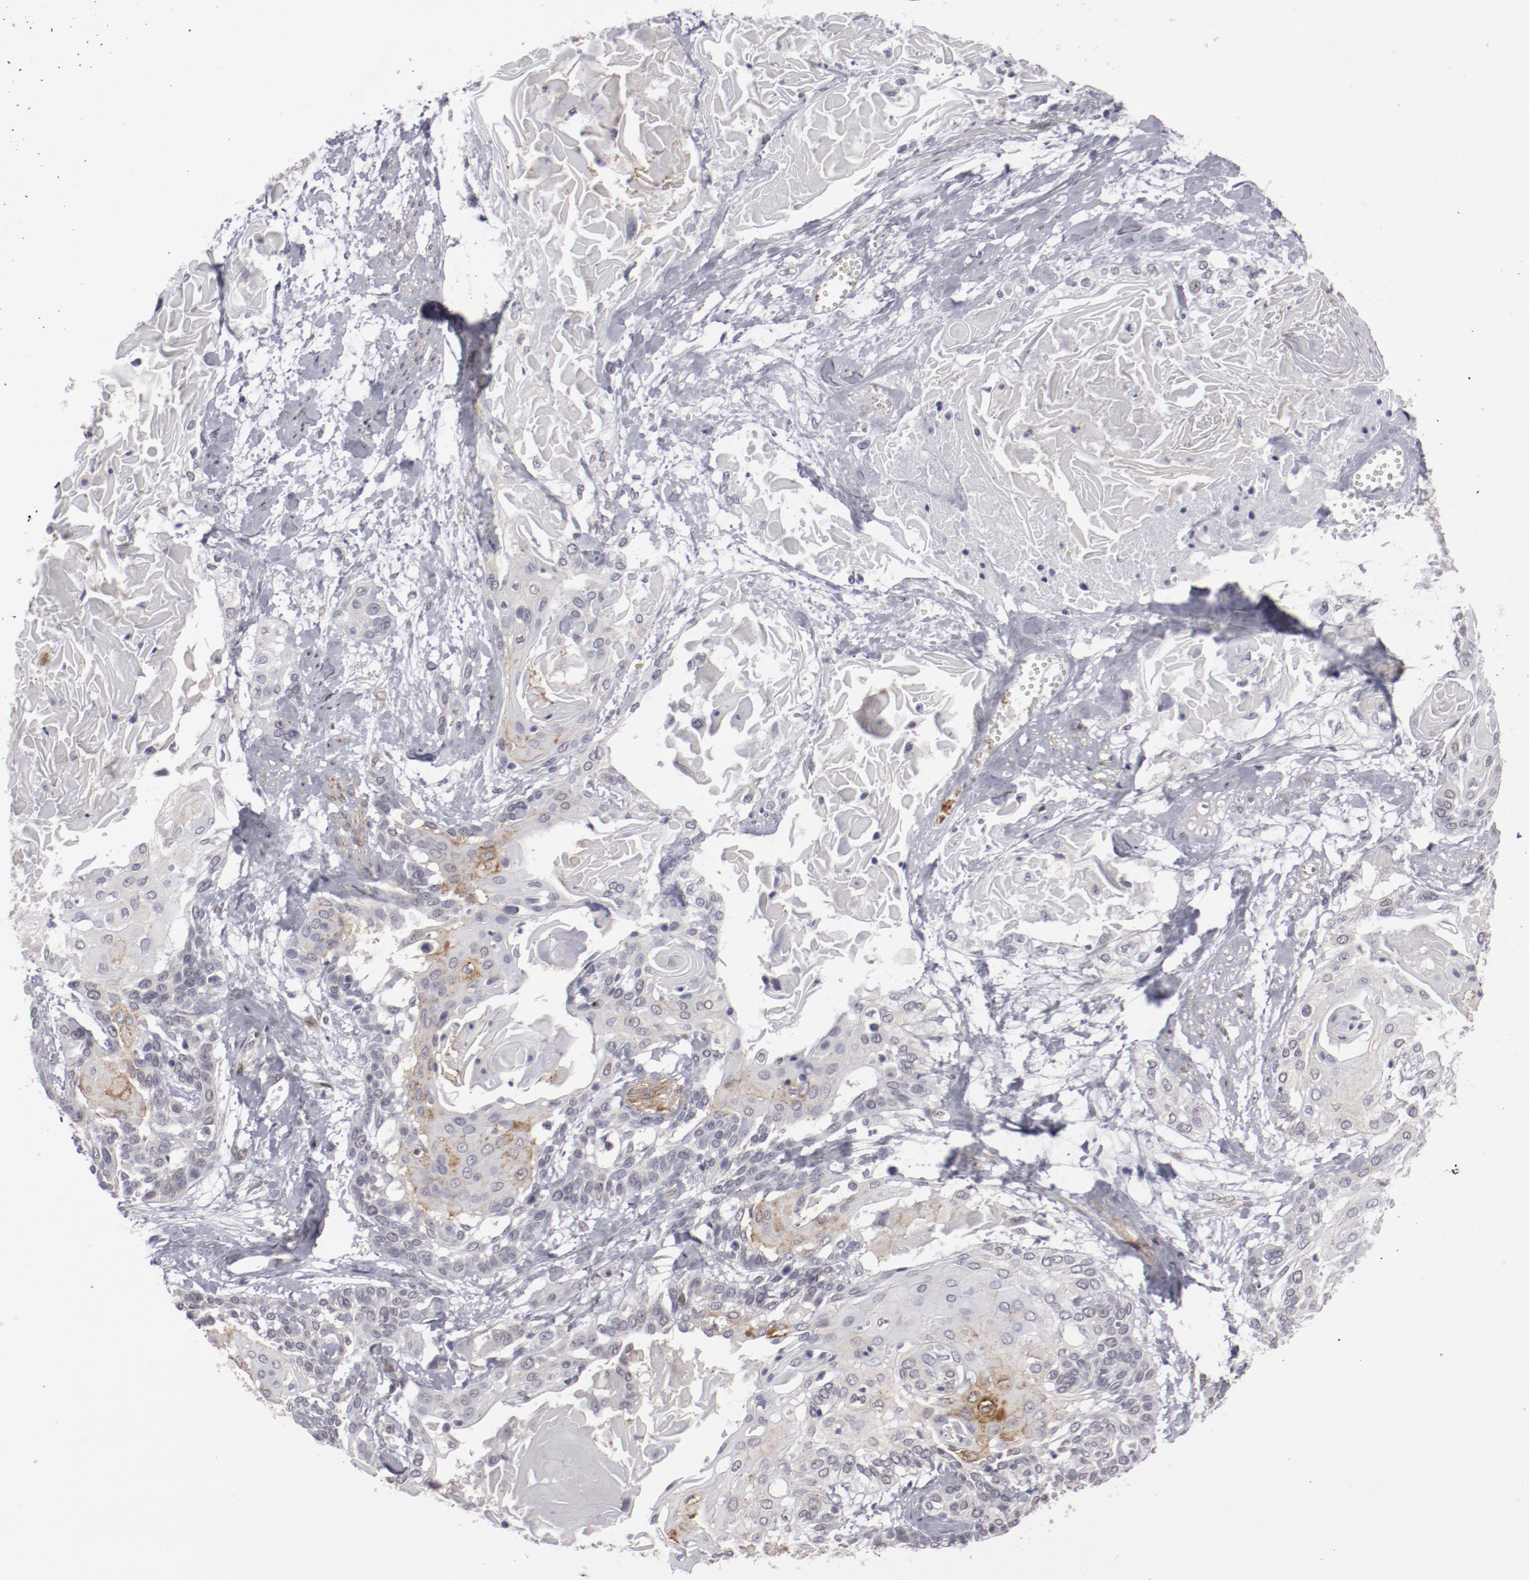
{"staining": {"intensity": "negative", "quantity": "none", "location": "none"}, "tissue": "cervical cancer", "cell_type": "Tumor cells", "image_type": "cancer", "snomed": [{"axis": "morphology", "description": "Squamous cell carcinoma, NOS"}, {"axis": "topography", "description": "Cervix"}], "caption": "Protein analysis of cervical cancer displays no significant positivity in tumor cells.", "gene": "LEF1", "patient": {"sex": "female", "age": 57}}